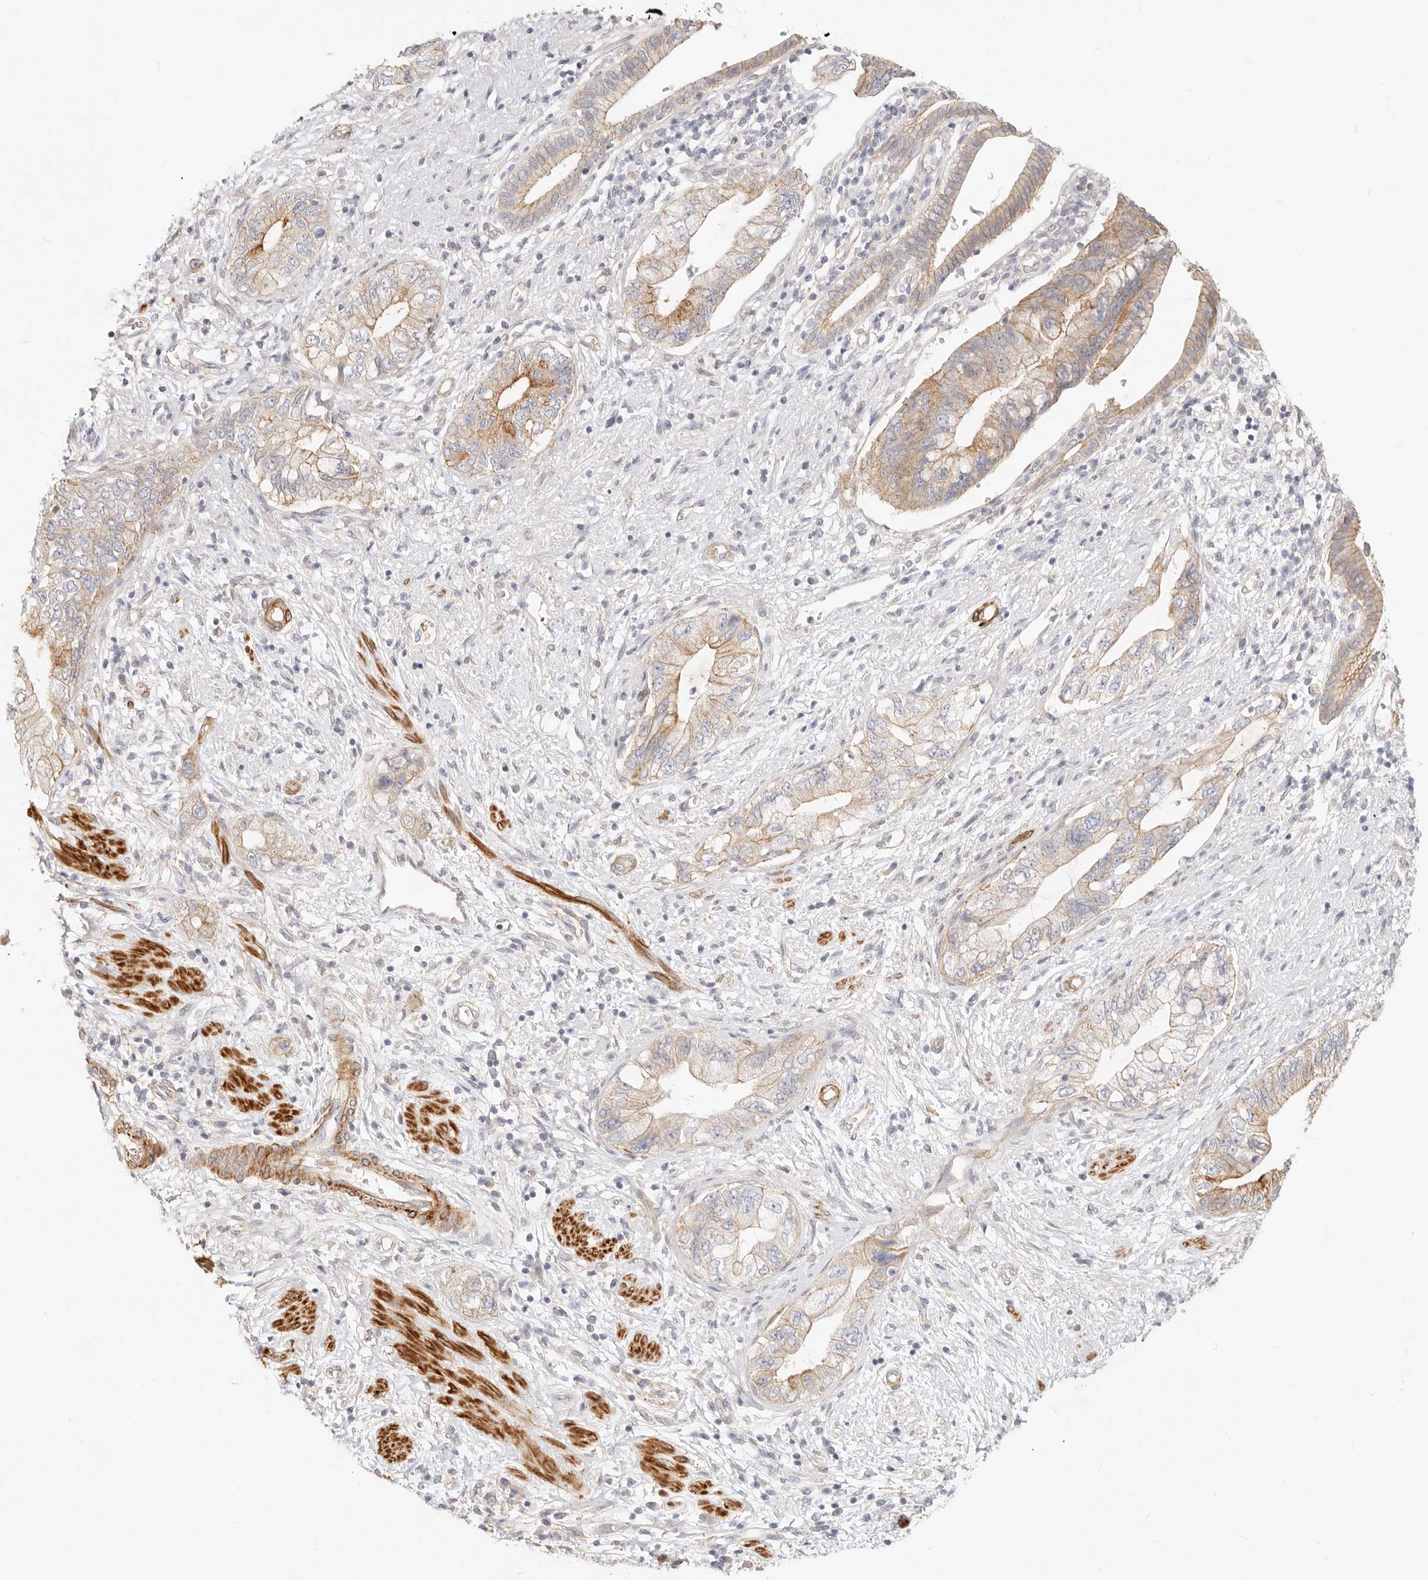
{"staining": {"intensity": "moderate", "quantity": "25%-75%", "location": "cytoplasmic/membranous"}, "tissue": "pancreatic cancer", "cell_type": "Tumor cells", "image_type": "cancer", "snomed": [{"axis": "morphology", "description": "Adenocarcinoma, NOS"}, {"axis": "topography", "description": "Pancreas"}], "caption": "Immunohistochemical staining of human pancreatic cancer exhibits medium levels of moderate cytoplasmic/membranous positivity in approximately 25%-75% of tumor cells.", "gene": "UBXN10", "patient": {"sex": "female", "age": 73}}